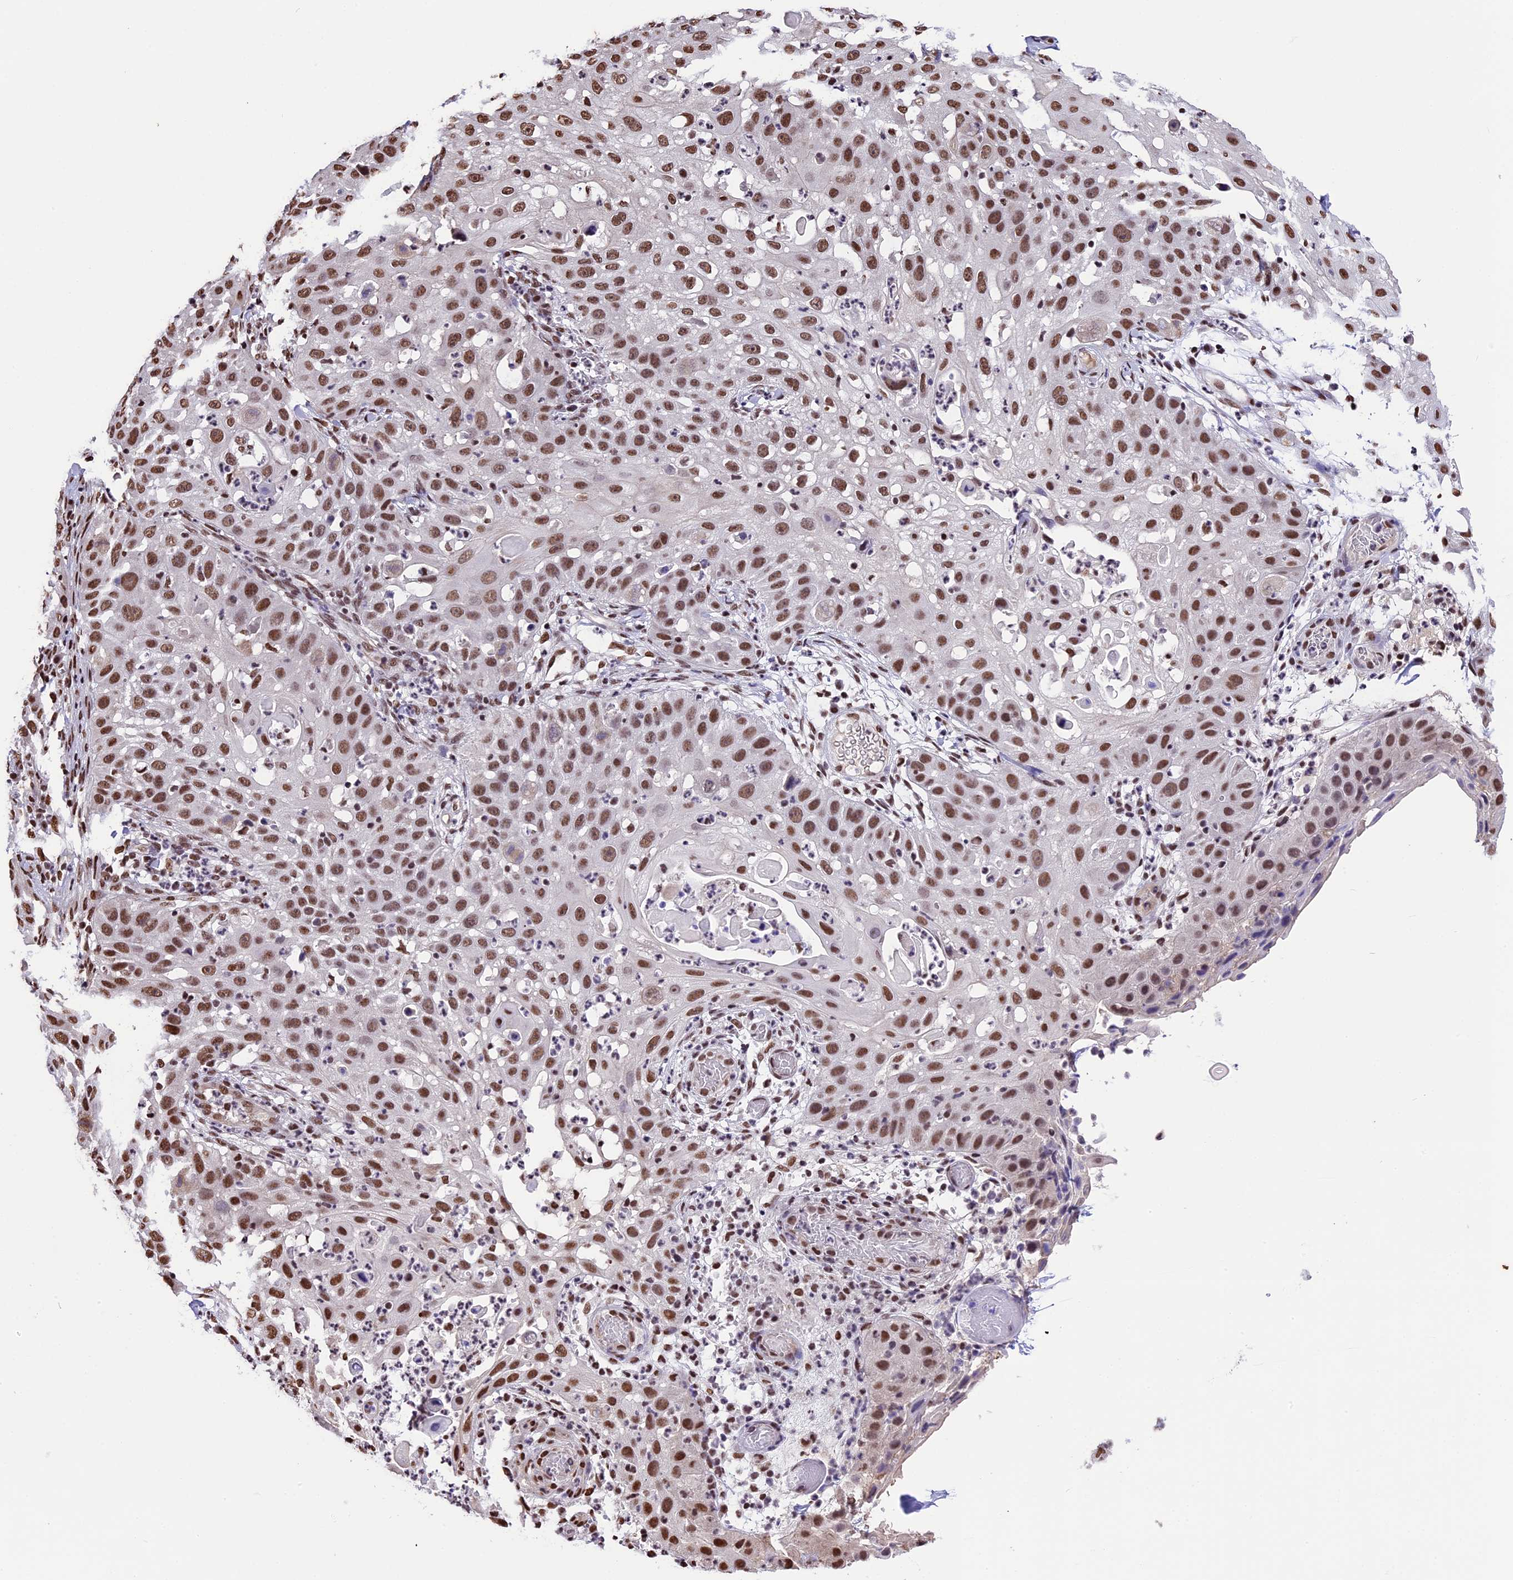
{"staining": {"intensity": "moderate", "quantity": ">75%", "location": "nuclear"}, "tissue": "skin cancer", "cell_type": "Tumor cells", "image_type": "cancer", "snomed": [{"axis": "morphology", "description": "Squamous cell carcinoma, NOS"}, {"axis": "topography", "description": "Skin"}], "caption": "This micrograph displays immunohistochemistry (IHC) staining of skin cancer (squamous cell carcinoma), with medium moderate nuclear staining in approximately >75% of tumor cells.", "gene": "POLR3E", "patient": {"sex": "female", "age": 44}}